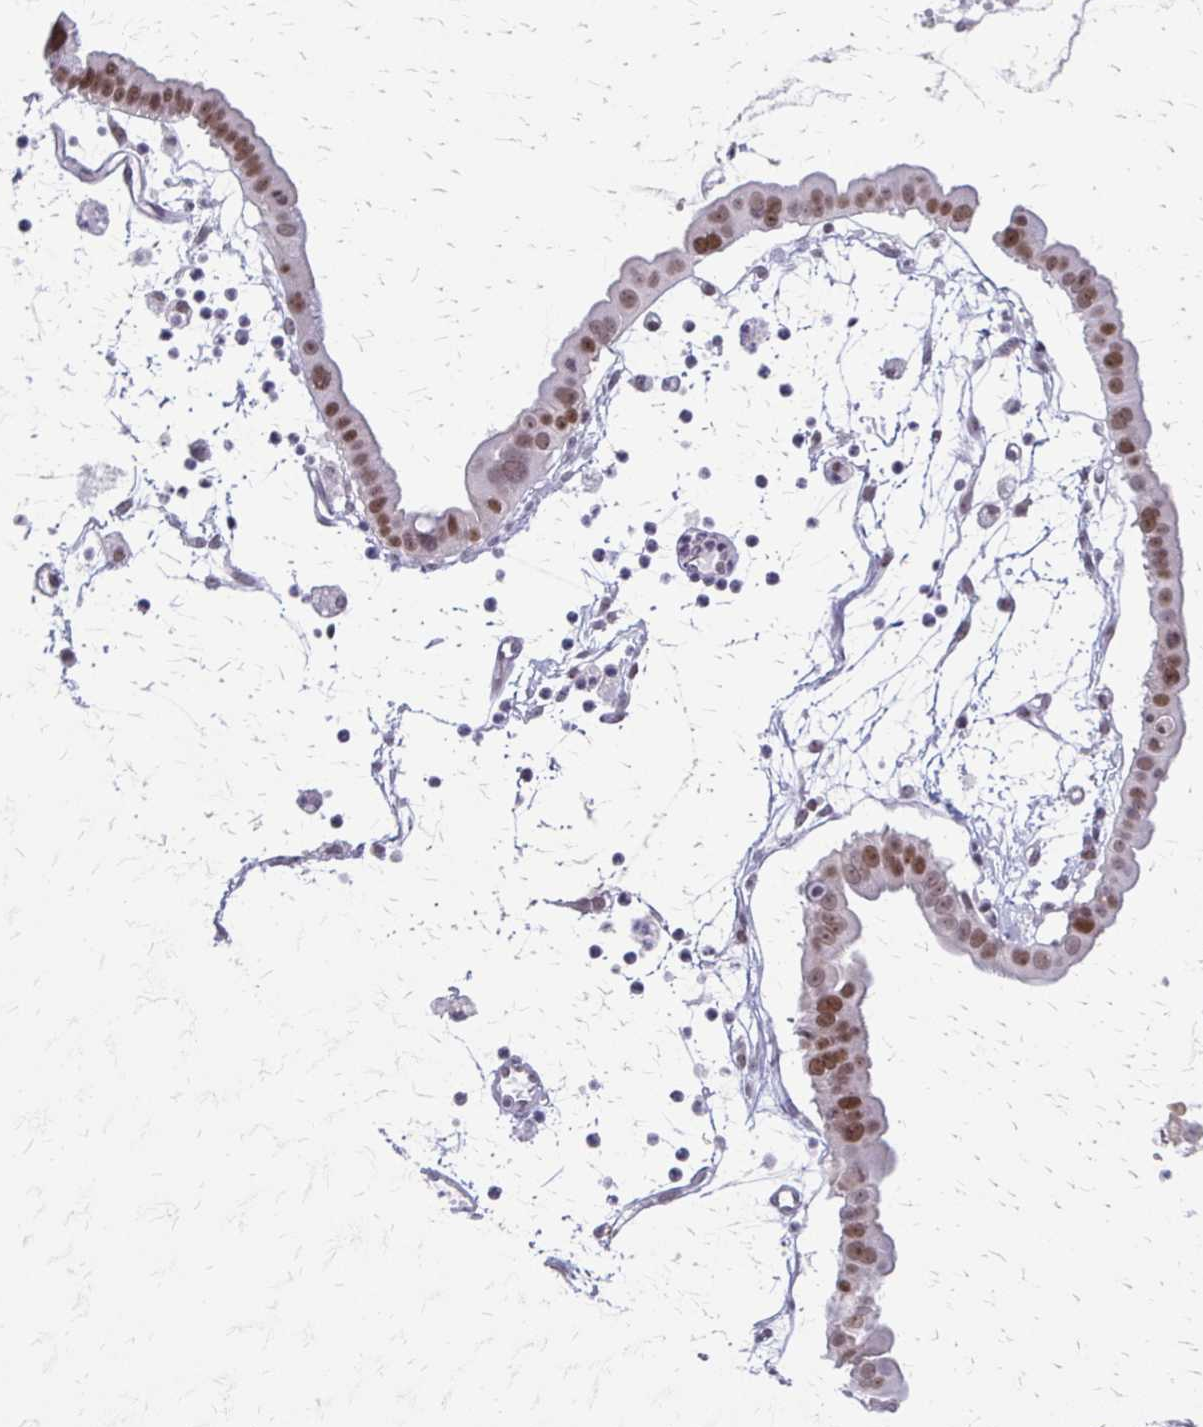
{"staining": {"intensity": "moderate", "quantity": ">75%", "location": "nuclear"}, "tissue": "ovarian cancer", "cell_type": "Tumor cells", "image_type": "cancer", "snomed": [{"axis": "morphology", "description": "Cystadenocarcinoma, mucinous, NOS"}, {"axis": "topography", "description": "Ovary"}], "caption": "Protein expression analysis of human mucinous cystadenocarcinoma (ovarian) reveals moderate nuclear staining in approximately >75% of tumor cells. The staining was performed using DAB (3,3'-diaminobenzidine), with brown indicating positive protein expression. Nuclei are stained blue with hematoxylin.", "gene": "EED", "patient": {"sex": "female", "age": 61}}